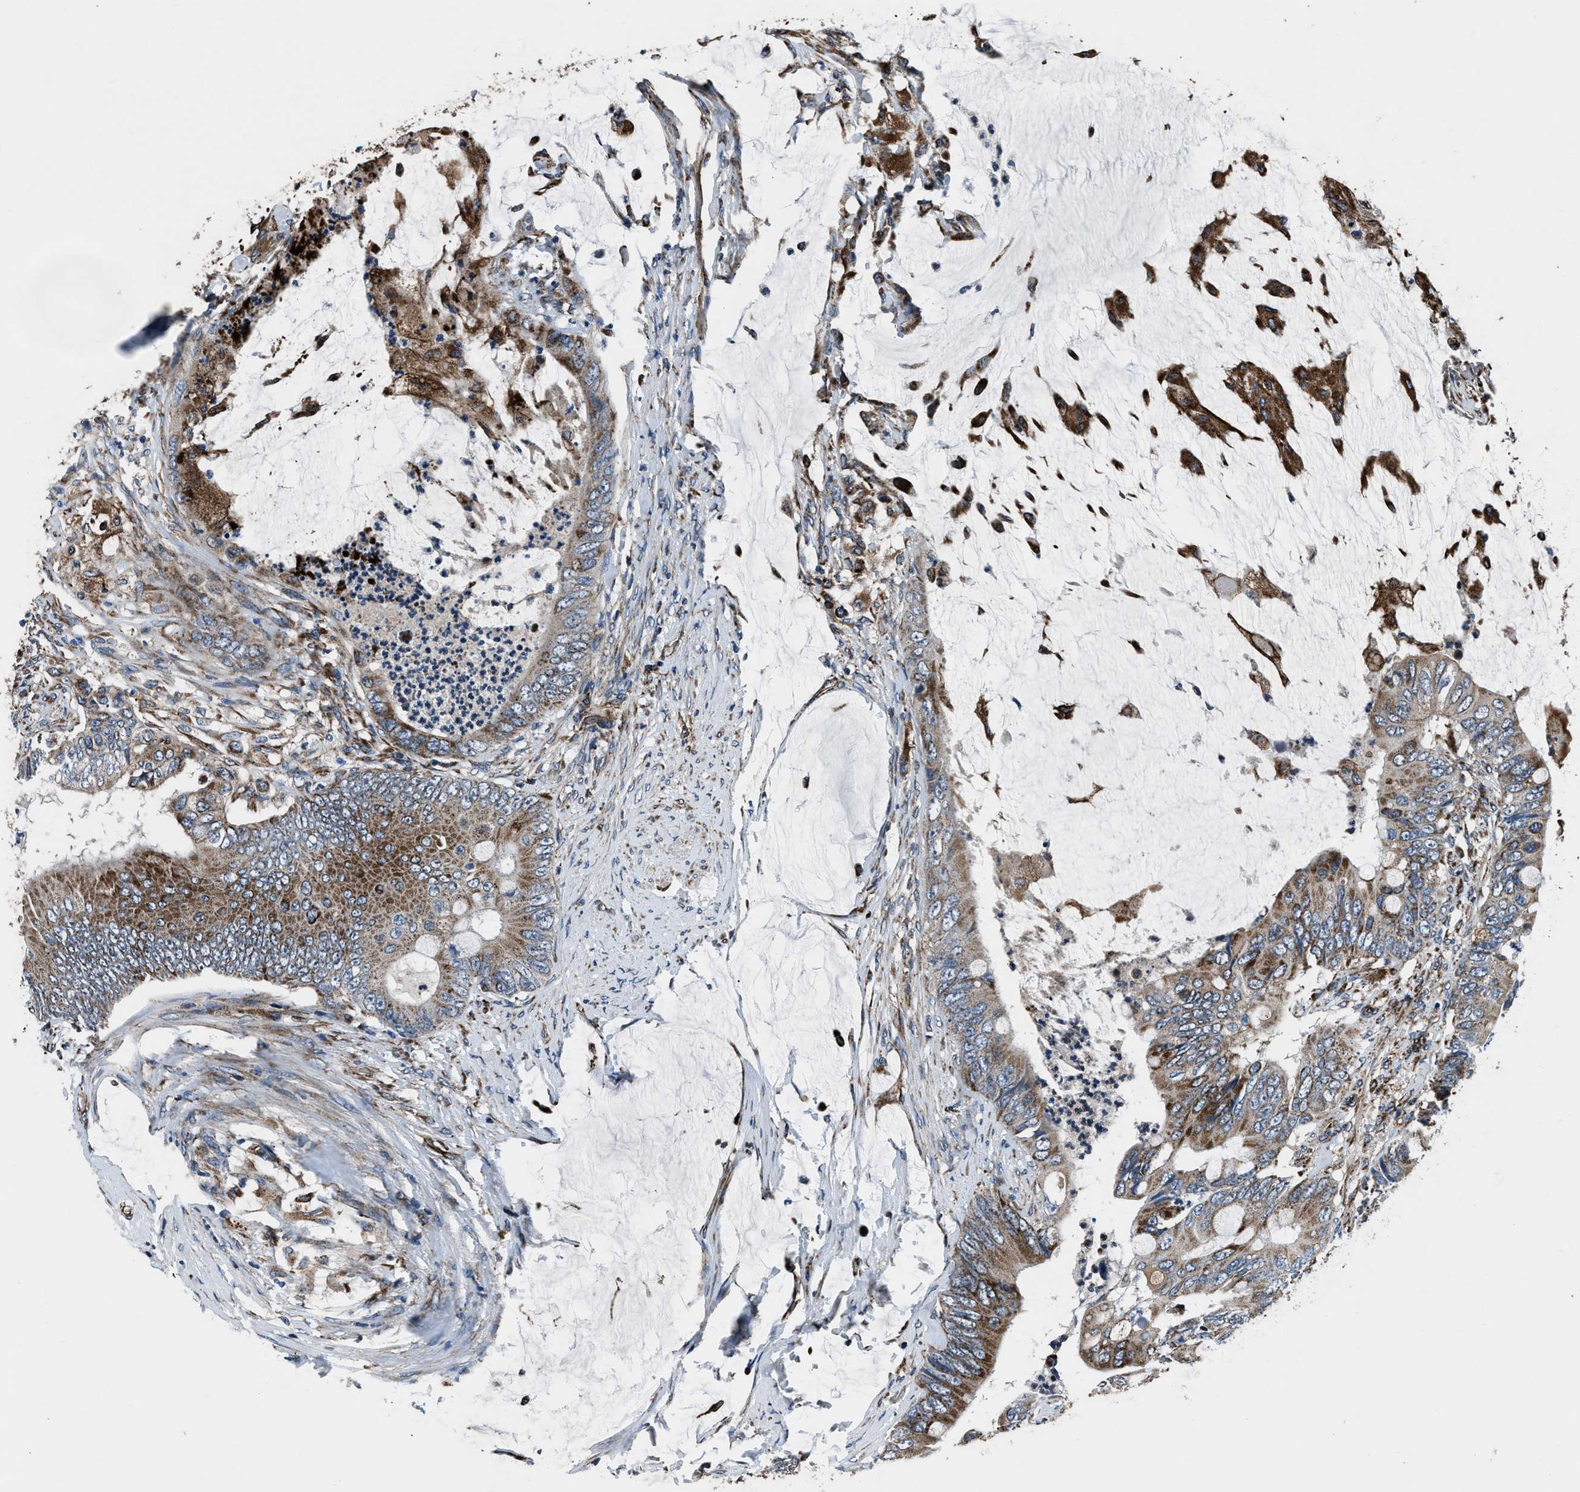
{"staining": {"intensity": "moderate", "quantity": ">75%", "location": "cytoplasmic/membranous"}, "tissue": "colorectal cancer", "cell_type": "Tumor cells", "image_type": "cancer", "snomed": [{"axis": "morphology", "description": "Adenocarcinoma, NOS"}, {"axis": "topography", "description": "Rectum"}], "caption": "DAB immunohistochemical staining of colorectal adenocarcinoma shows moderate cytoplasmic/membranous protein staining in approximately >75% of tumor cells. Using DAB (brown) and hematoxylin (blue) stains, captured at high magnification using brightfield microscopy.", "gene": "OGDH", "patient": {"sex": "female", "age": 77}}